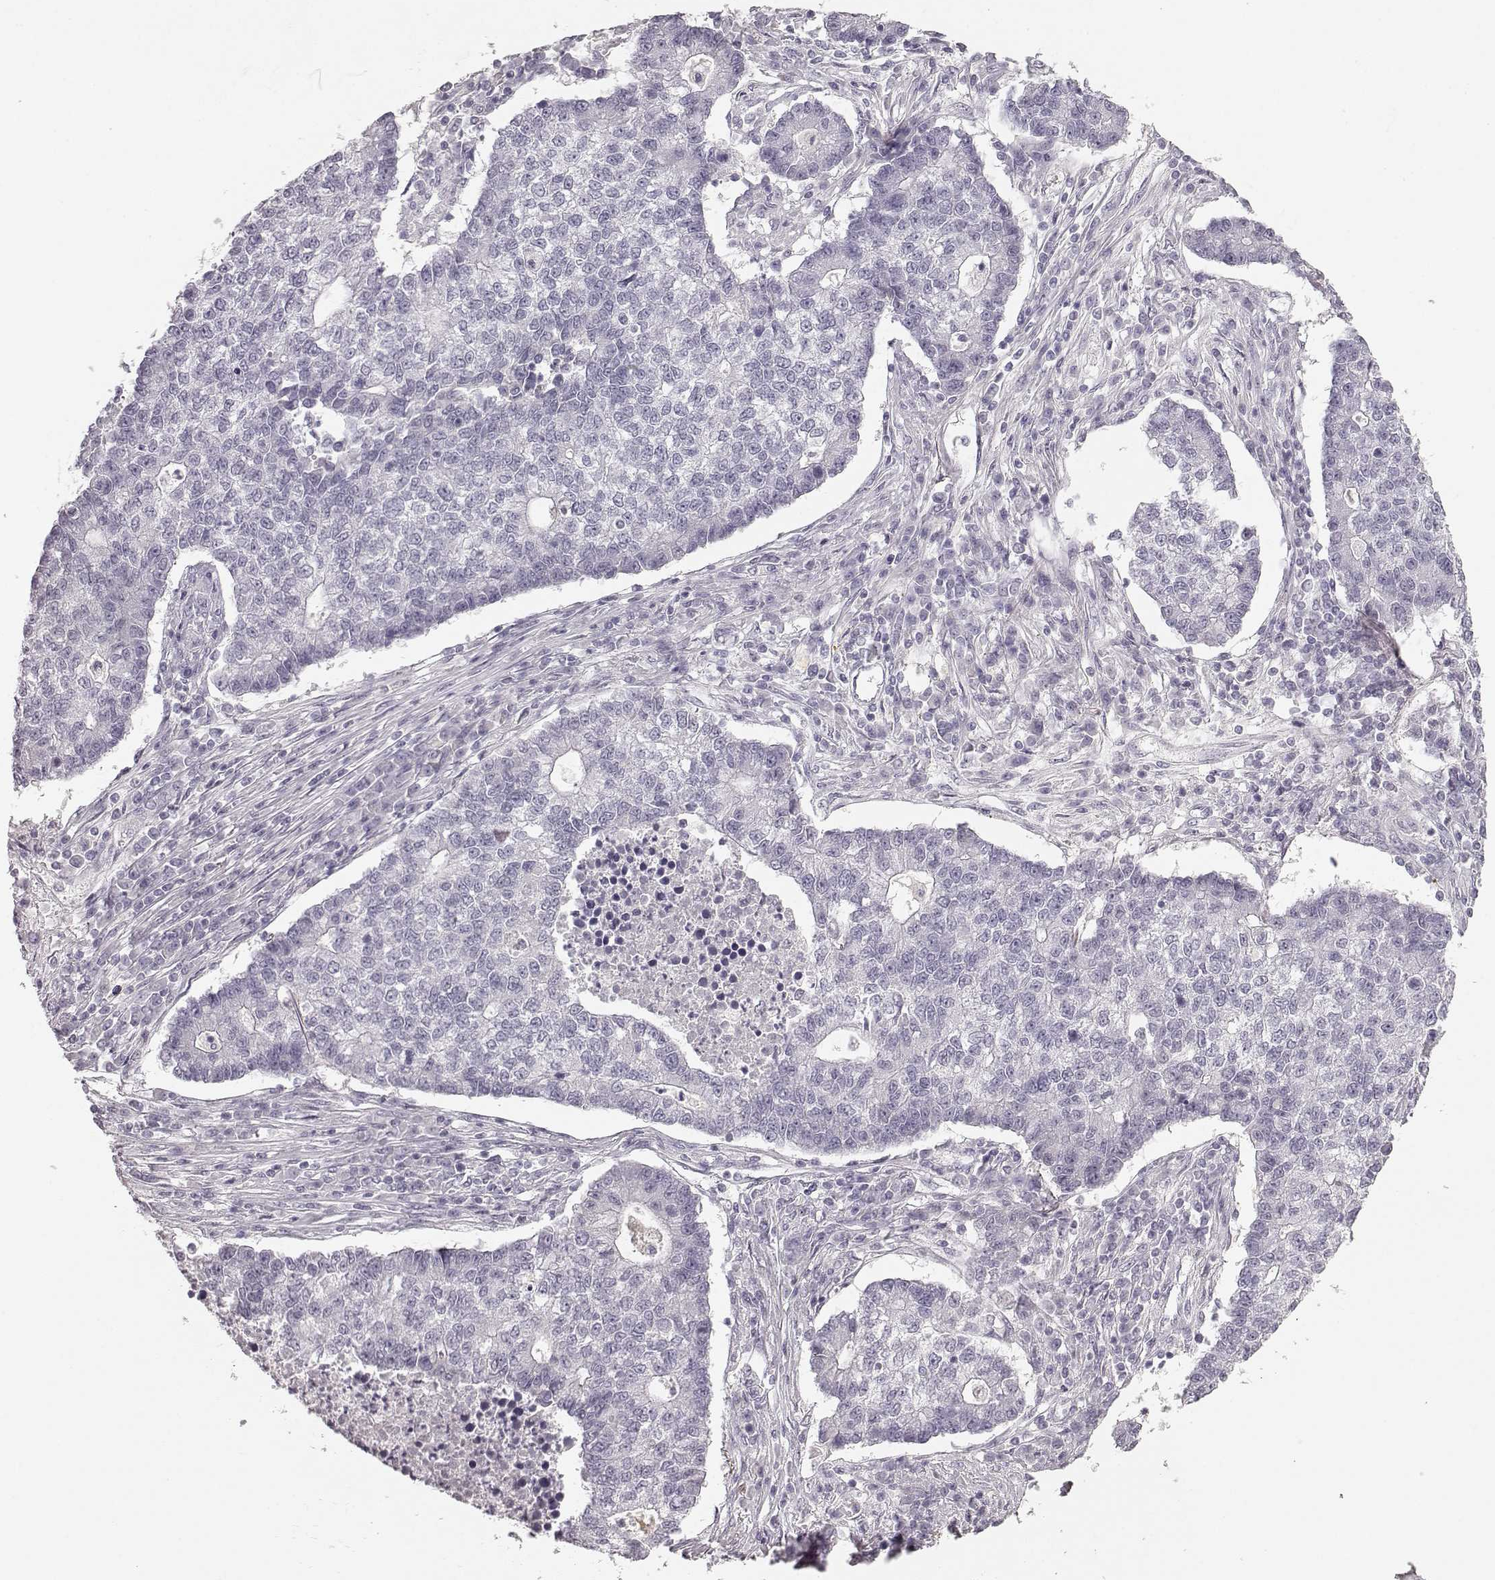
{"staining": {"intensity": "negative", "quantity": "none", "location": "none"}, "tissue": "lung cancer", "cell_type": "Tumor cells", "image_type": "cancer", "snomed": [{"axis": "morphology", "description": "Adenocarcinoma, NOS"}, {"axis": "topography", "description": "Lung"}], "caption": "Human lung cancer (adenocarcinoma) stained for a protein using immunohistochemistry (IHC) displays no positivity in tumor cells.", "gene": "KIAA0319", "patient": {"sex": "male", "age": 57}}